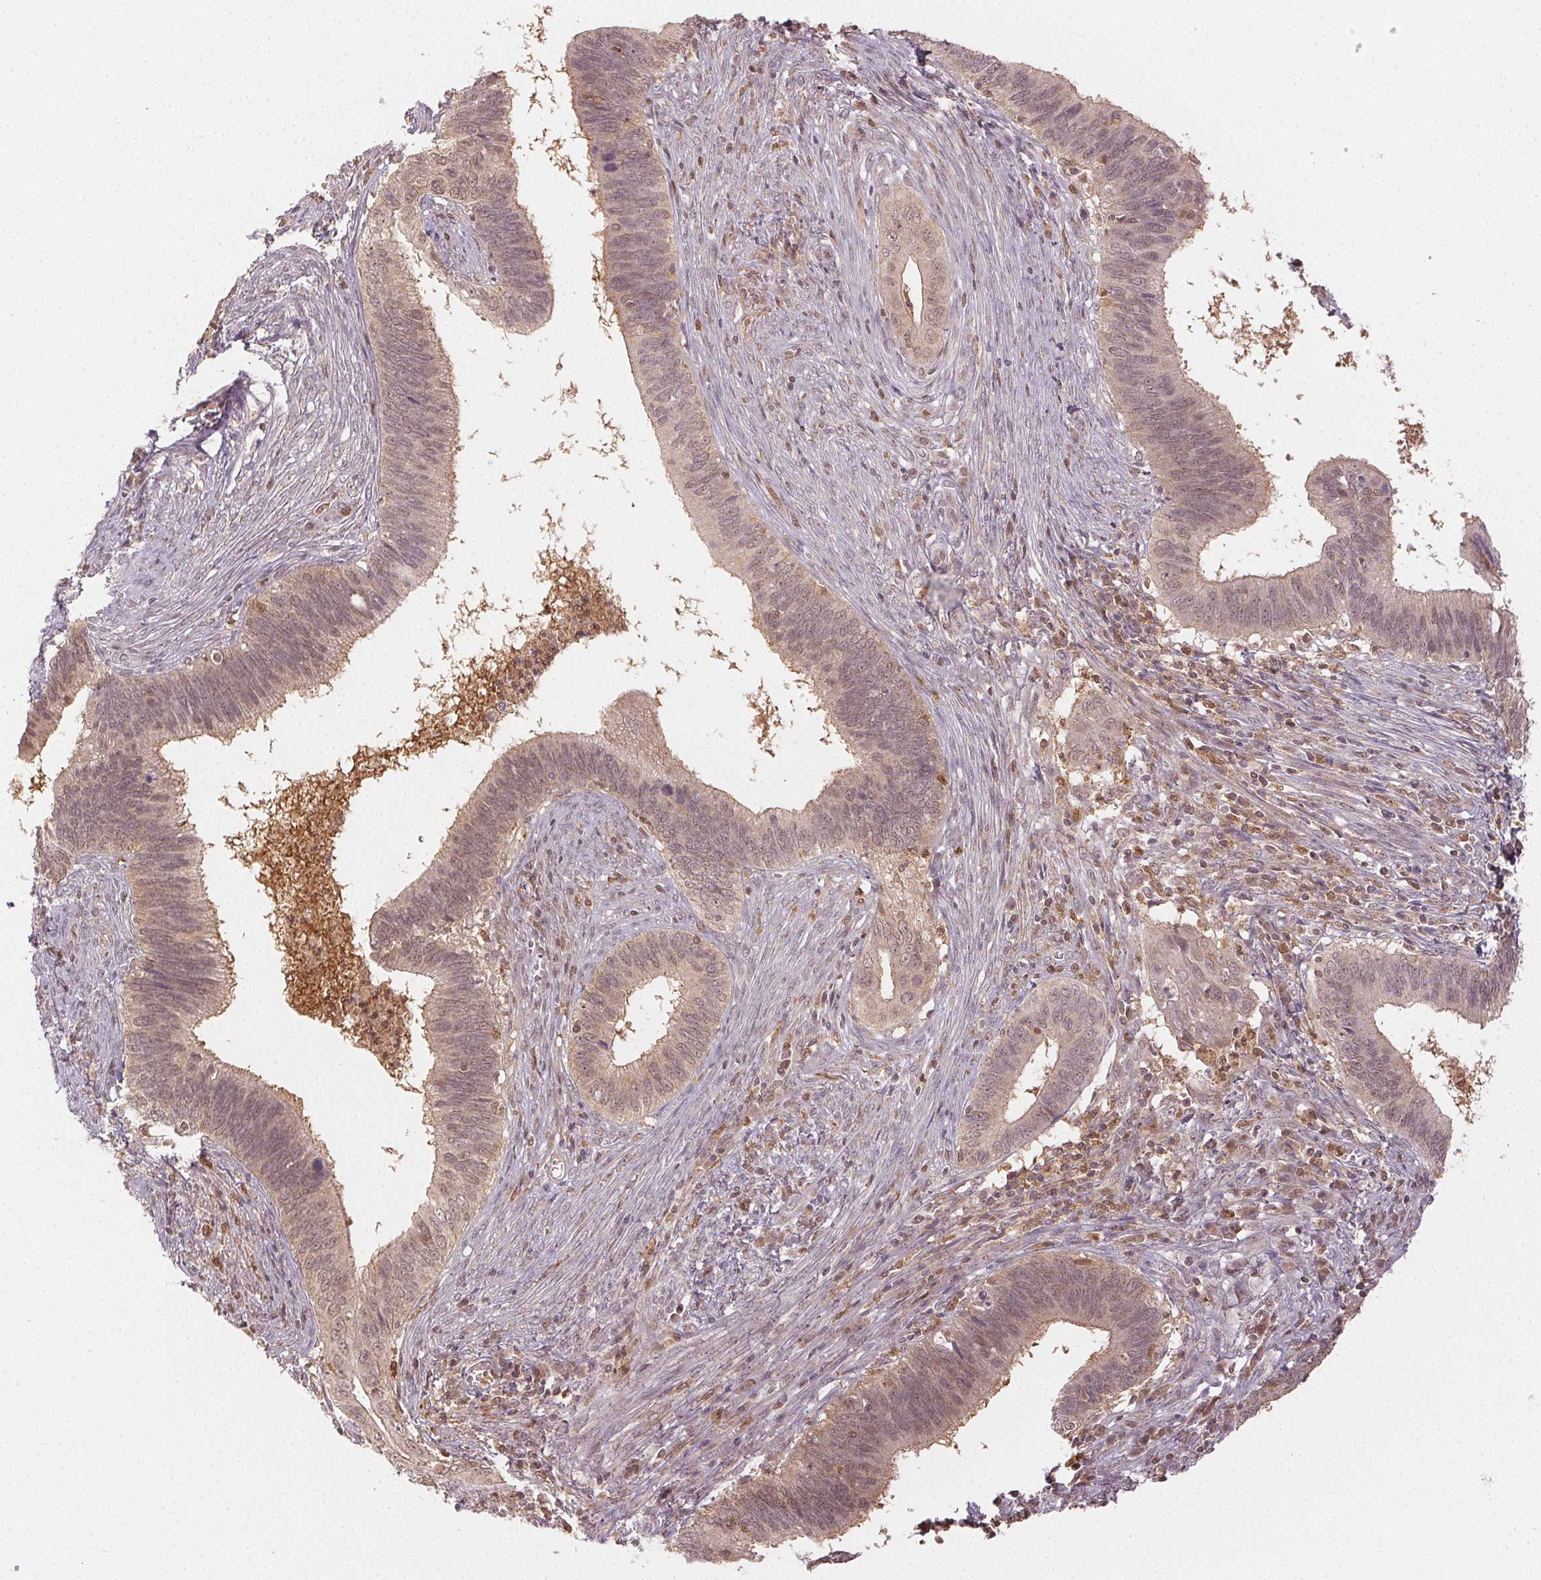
{"staining": {"intensity": "weak", "quantity": "<25%", "location": "cytoplasmic/membranous,nuclear"}, "tissue": "cervical cancer", "cell_type": "Tumor cells", "image_type": "cancer", "snomed": [{"axis": "morphology", "description": "Adenocarcinoma, NOS"}, {"axis": "topography", "description": "Cervix"}], "caption": "Immunohistochemistry (IHC) of cervical cancer reveals no expression in tumor cells.", "gene": "MAPK14", "patient": {"sex": "female", "age": 42}}